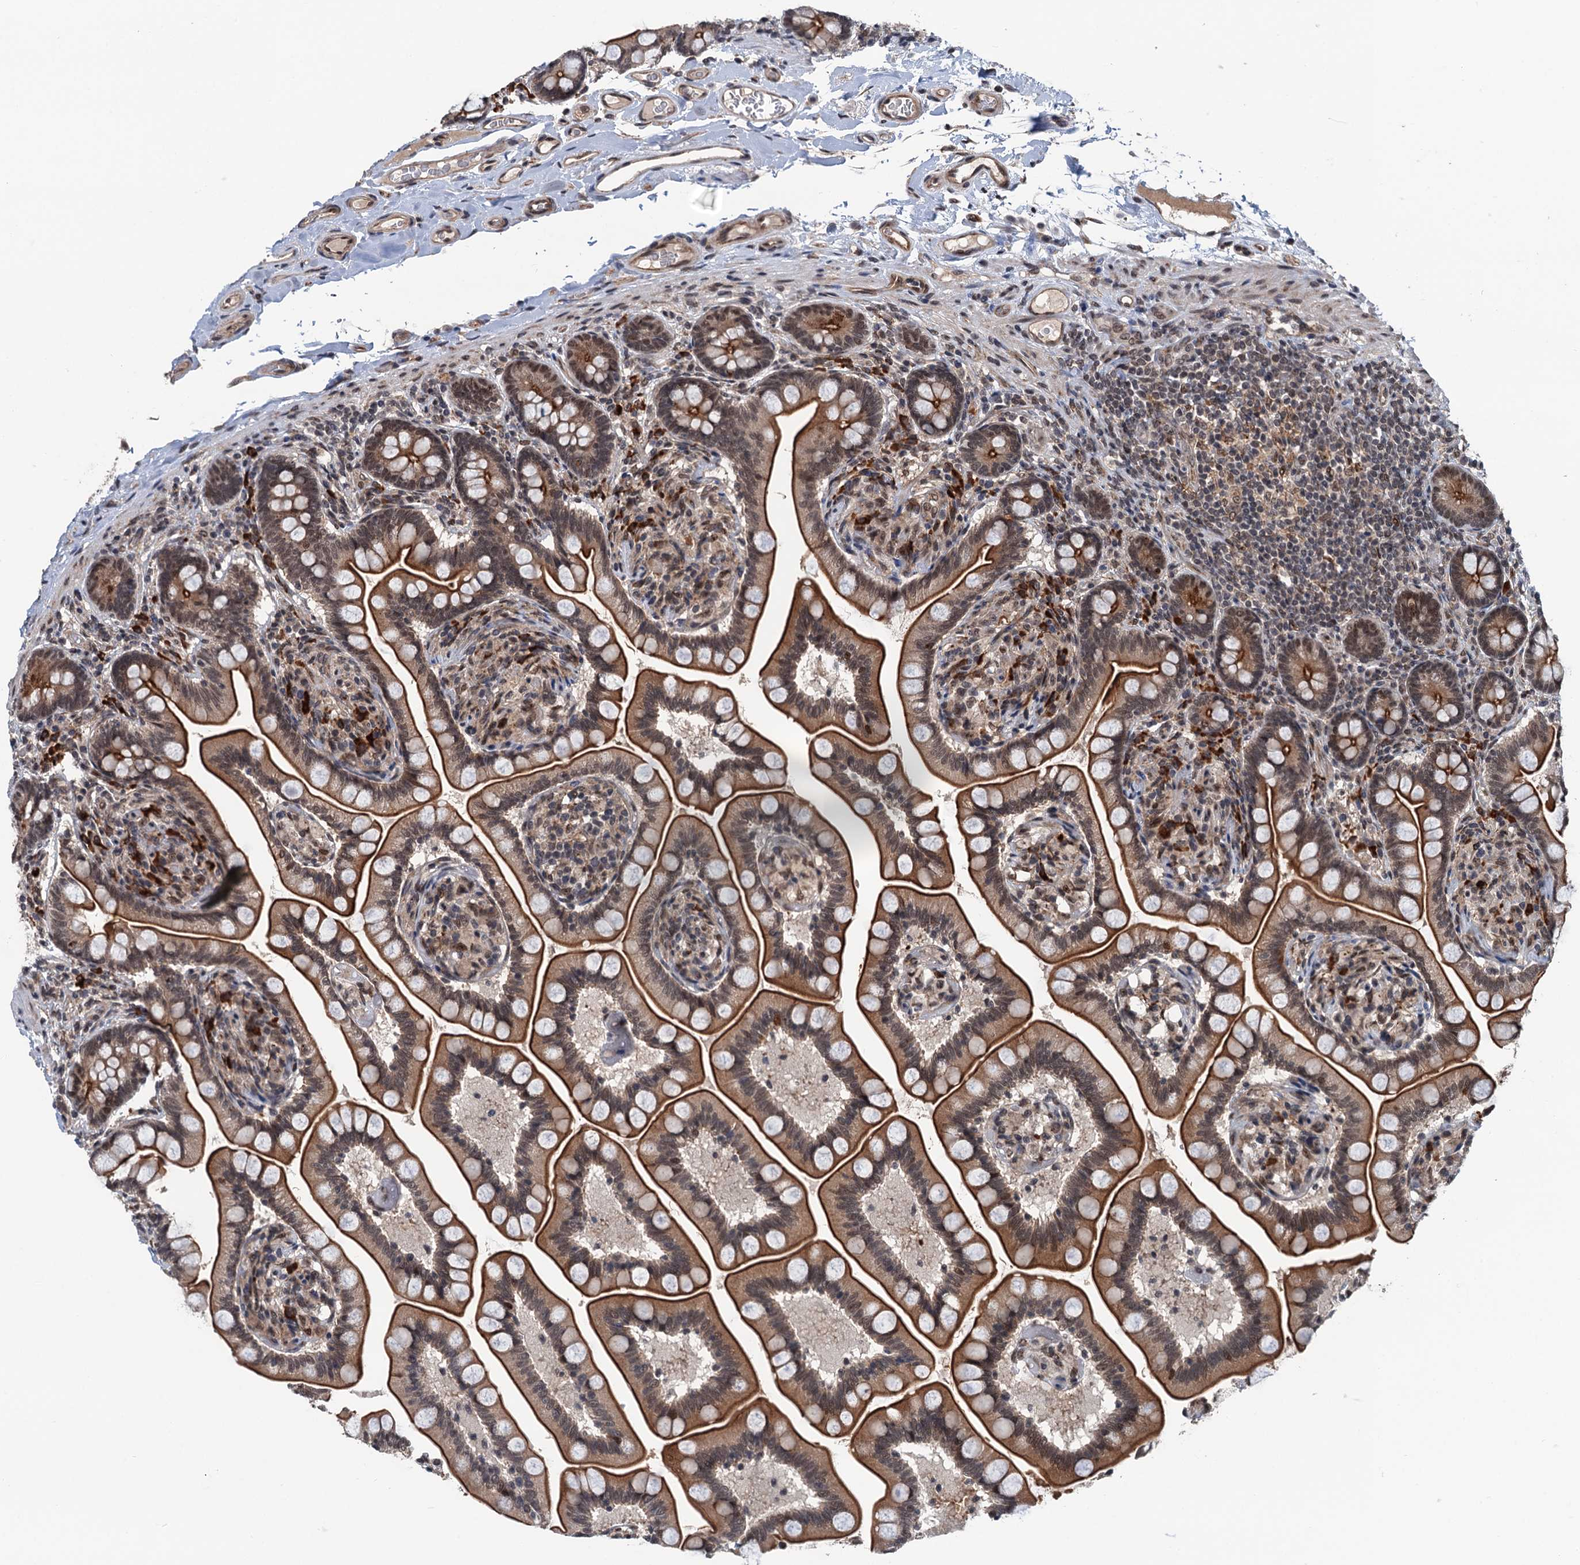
{"staining": {"intensity": "strong", "quantity": "25%-75%", "location": "cytoplasmic/membranous,nuclear"}, "tissue": "small intestine", "cell_type": "Glandular cells", "image_type": "normal", "snomed": [{"axis": "morphology", "description": "Normal tissue, NOS"}, {"axis": "topography", "description": "Small intestine"}], "caption": "Immunohistochemical staining of unremarkable small intestine reveals high levels of strong cytoplasmic/membranous,nuclear expression in approximately 25%-75% of glandular cells. The protein is shown in brown color, while the nuclei are stained blue.", "gene": "RASSF4", "patient": {"sex": "female", "age": 64}}